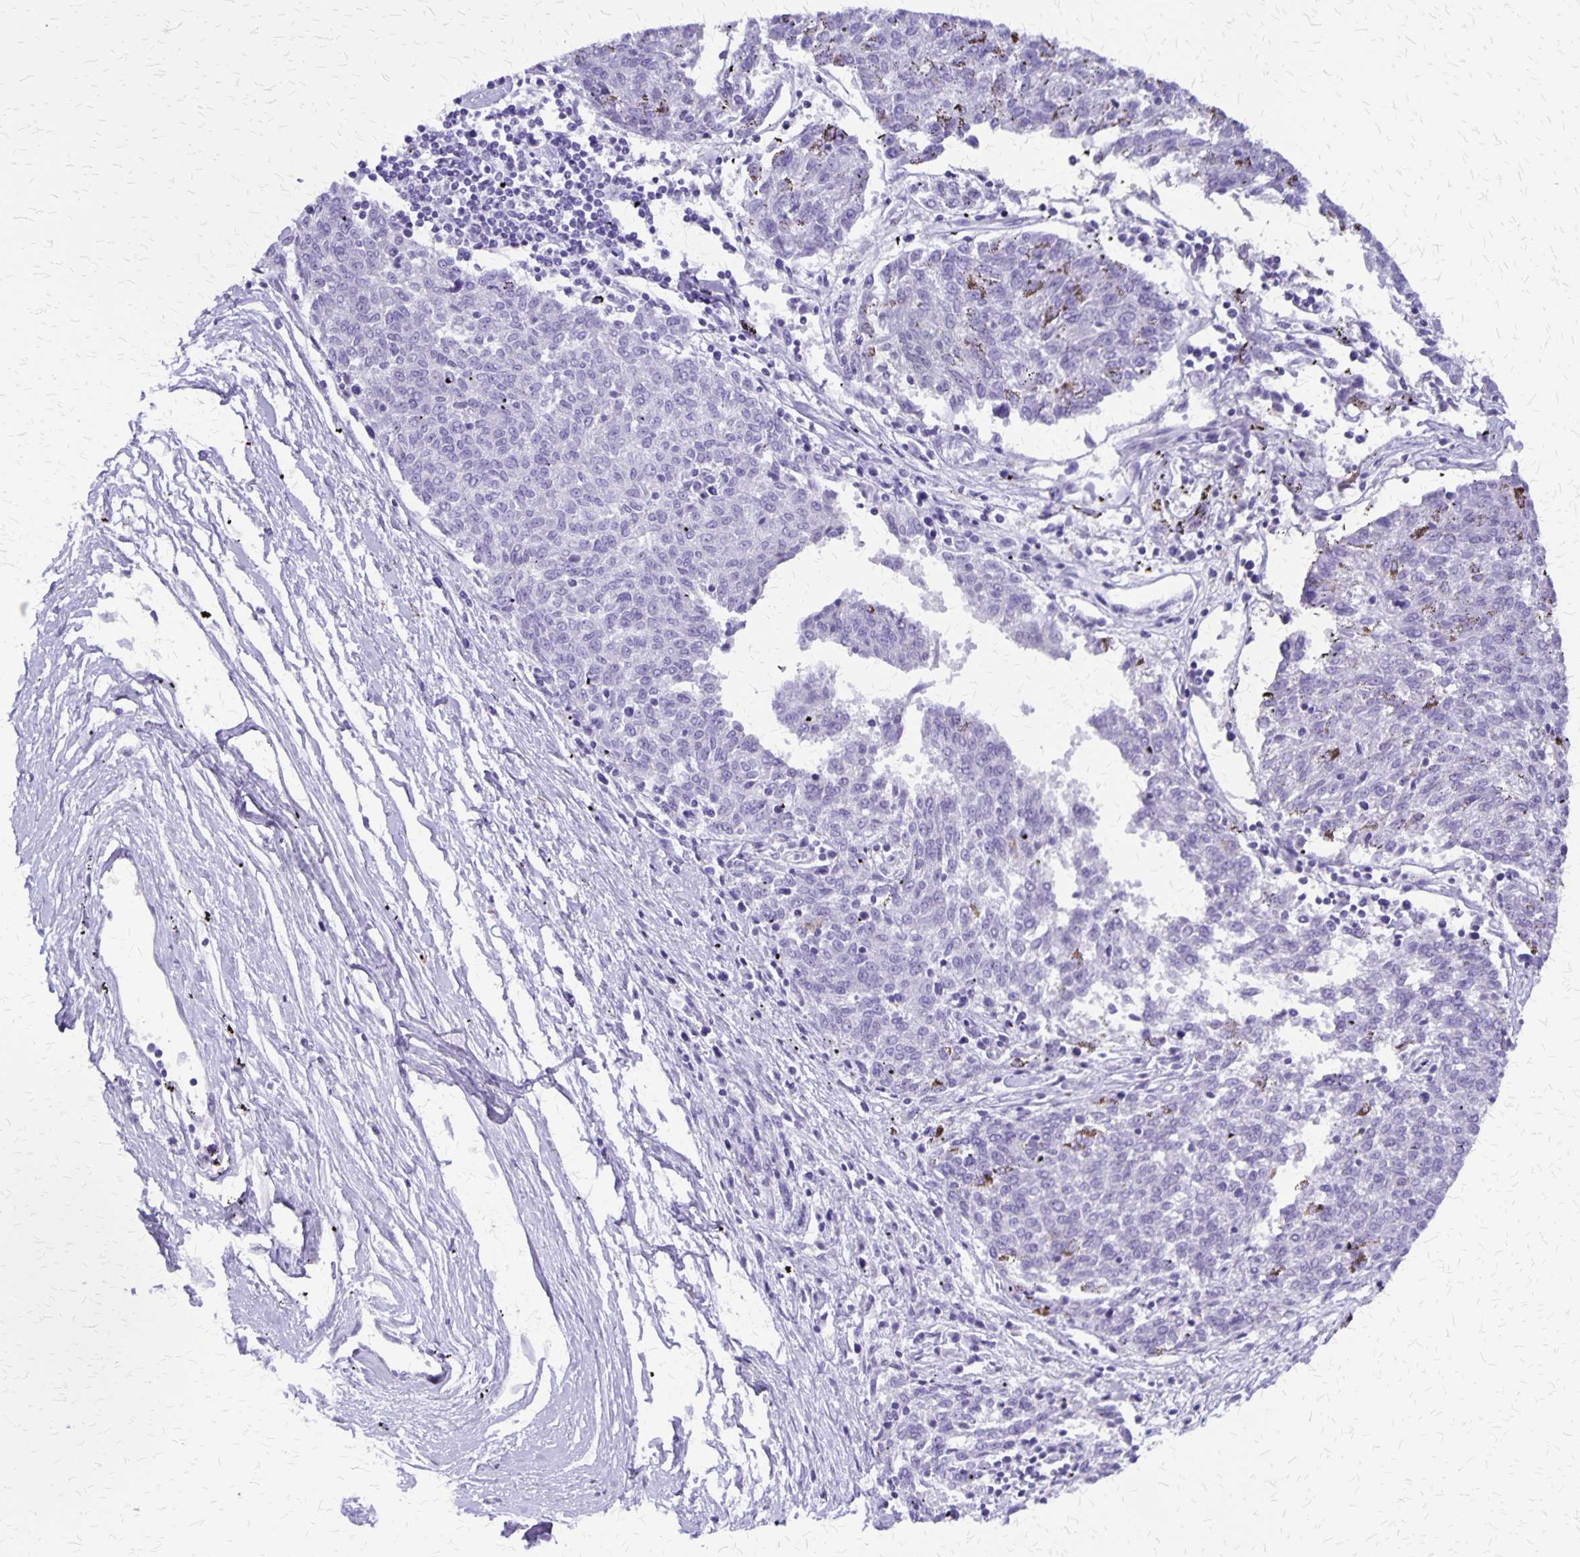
{"staining": {"intensity": "negative", "quantity": "none", "location": "none"}, "tissue": "melanoma", "cell_type": "Tumor cells", "image_type": "cancer", "snomed": [{"axis": "morphology", "description": "Malignant melanoma, NOS"}, {"axis": "topography", "description": "Skin"}], "caption": "Tumor cells show no significant protein positivity in malignant melanoma. (IHC, brightfield microscopy, high magnification).", "gene": "SLC13A2", "patient": {"sex": "female", "age": 72}}